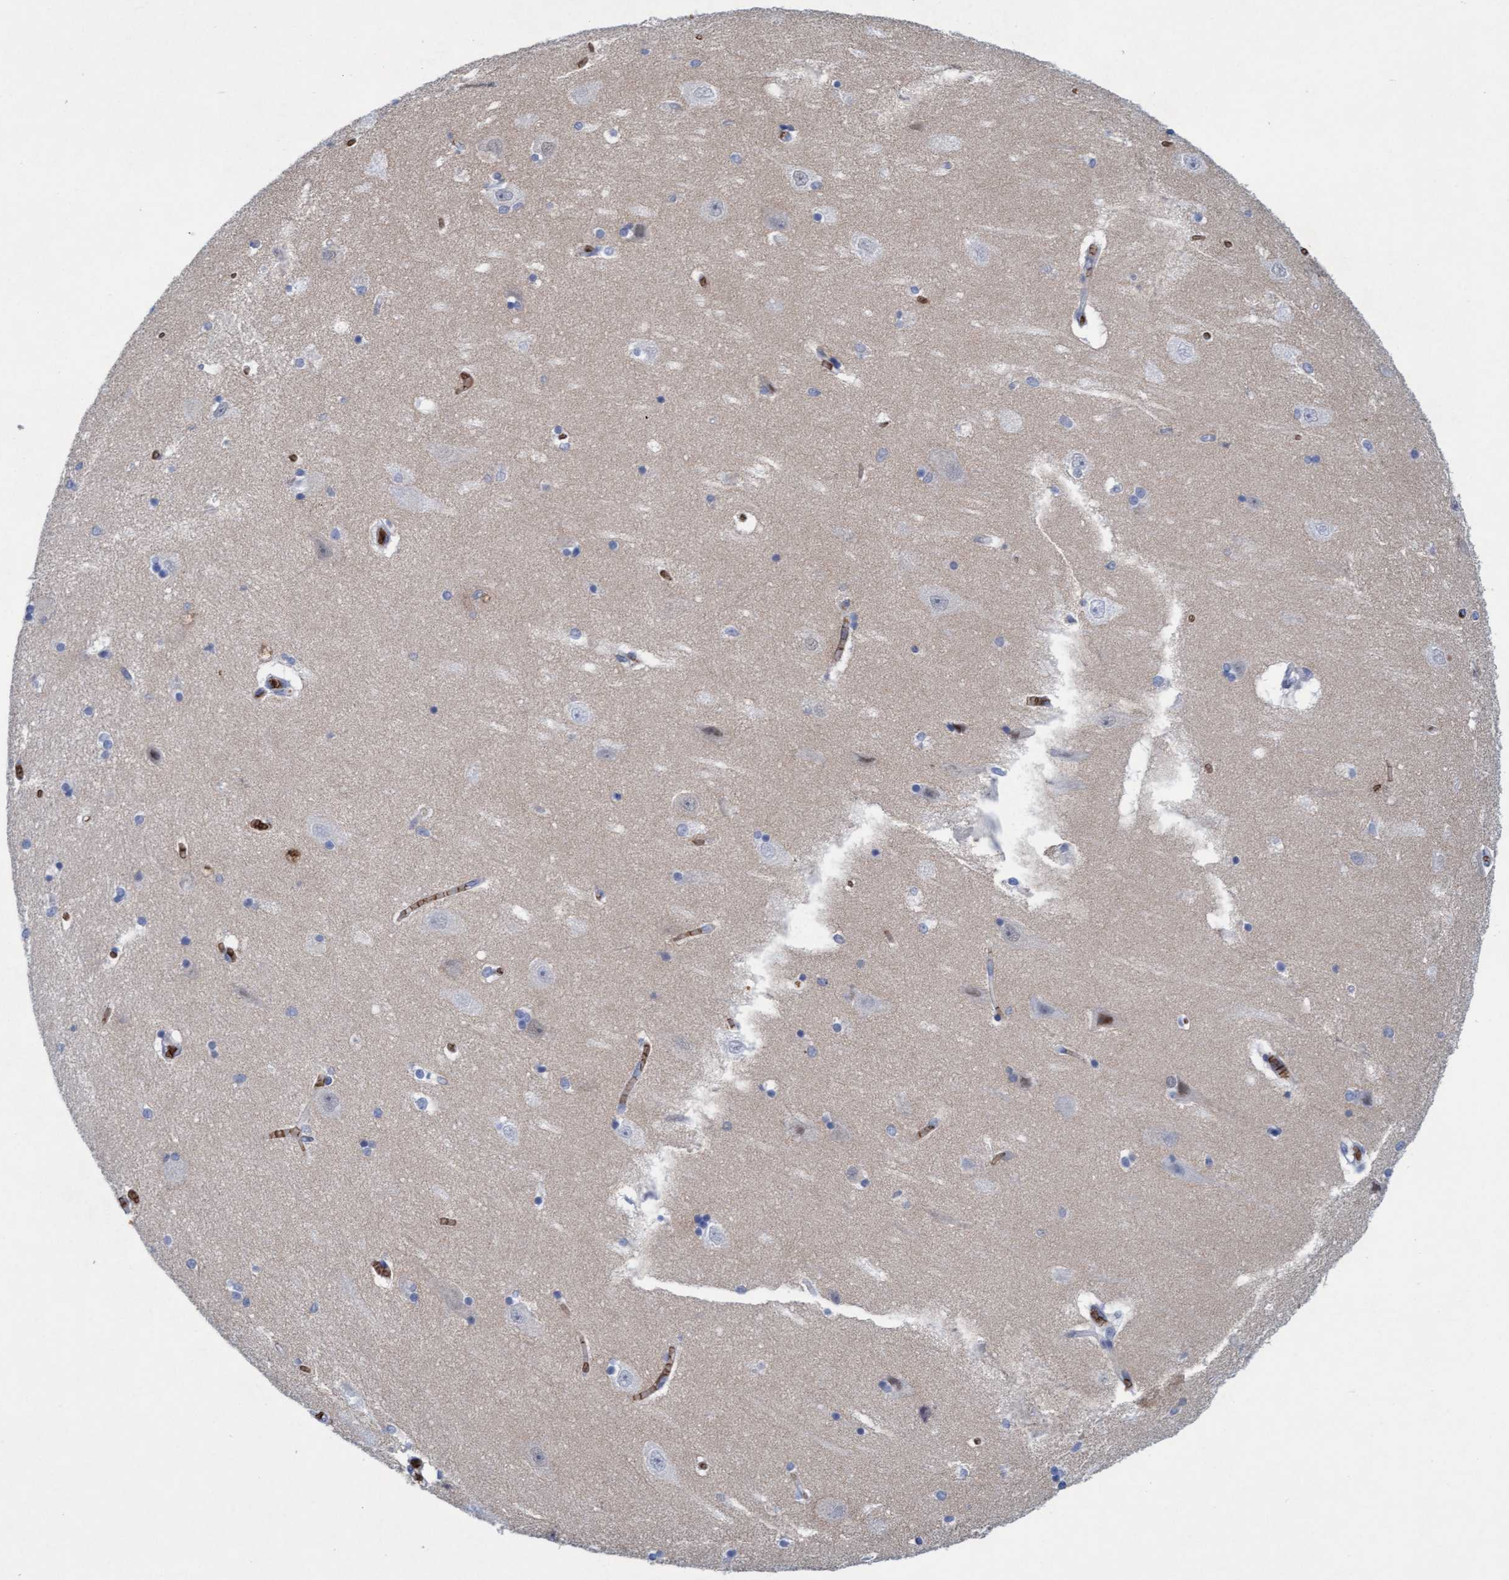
{"staining": {"intensity": "negative", "quantity": "none", "location": "none"}, "tissue": "hippocampus", "cell_type": "Glial cells", "image_type": "normal", "snomed": [{"axis": "morphology", "description": "Normal tissue, NOS"}, {"axis": "topography", "description": "Hippocampus"}], "caption": "Glial cells are negative for protein expression in benign human hippocampus. (DAB immunohistochemistry, high magnification).", "gene": "SPEM2", "patient": {"sex": "female", "age": 54}}